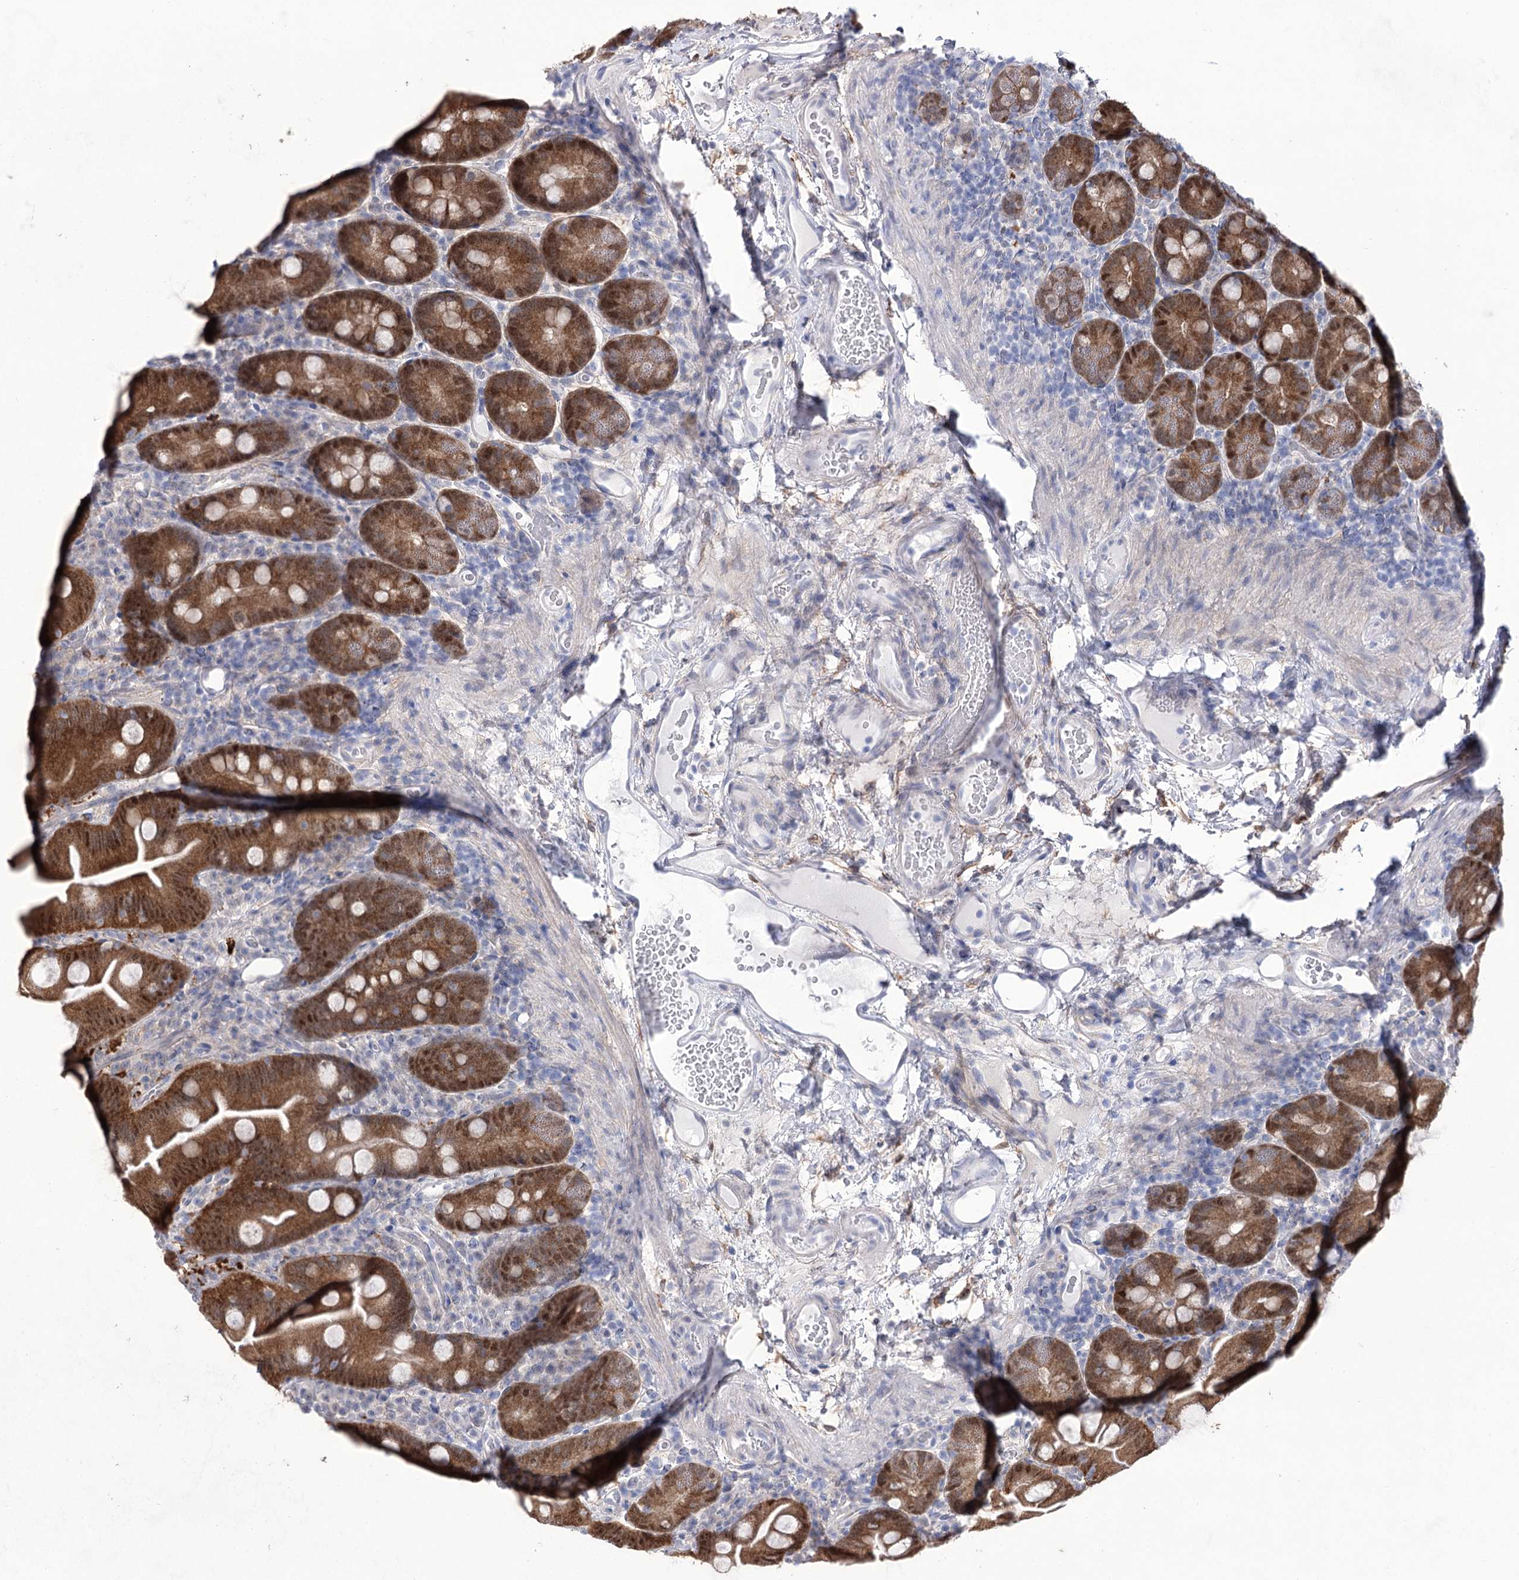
{"staining": {"intensity": "moderate", "quantity": ">75%", "location": "cytoplasmic/membranous,nuclear"}, "tissue": "small intestine", "cell_type": "Glandular cells", "image_type": "normal", "snomed": [{"axis": "morphology", "description": "Normal tissue, NOS"}, {"axis": "topography", "description": "Small intestine"}], "caption": "Immunohistochemistry histopathology image of normal small intestine: human small intestine stained using immunohistochemistry (IHC) reveals medium levels of moderate protein expression localized specifically in the cytoplasmic/membranous,nuclear of glandular cells, appearing as a cytoplasmic/membranous,nuclear brown color.", "gene": "UGDH", "patient": {"sex": "female", "age": 68}}